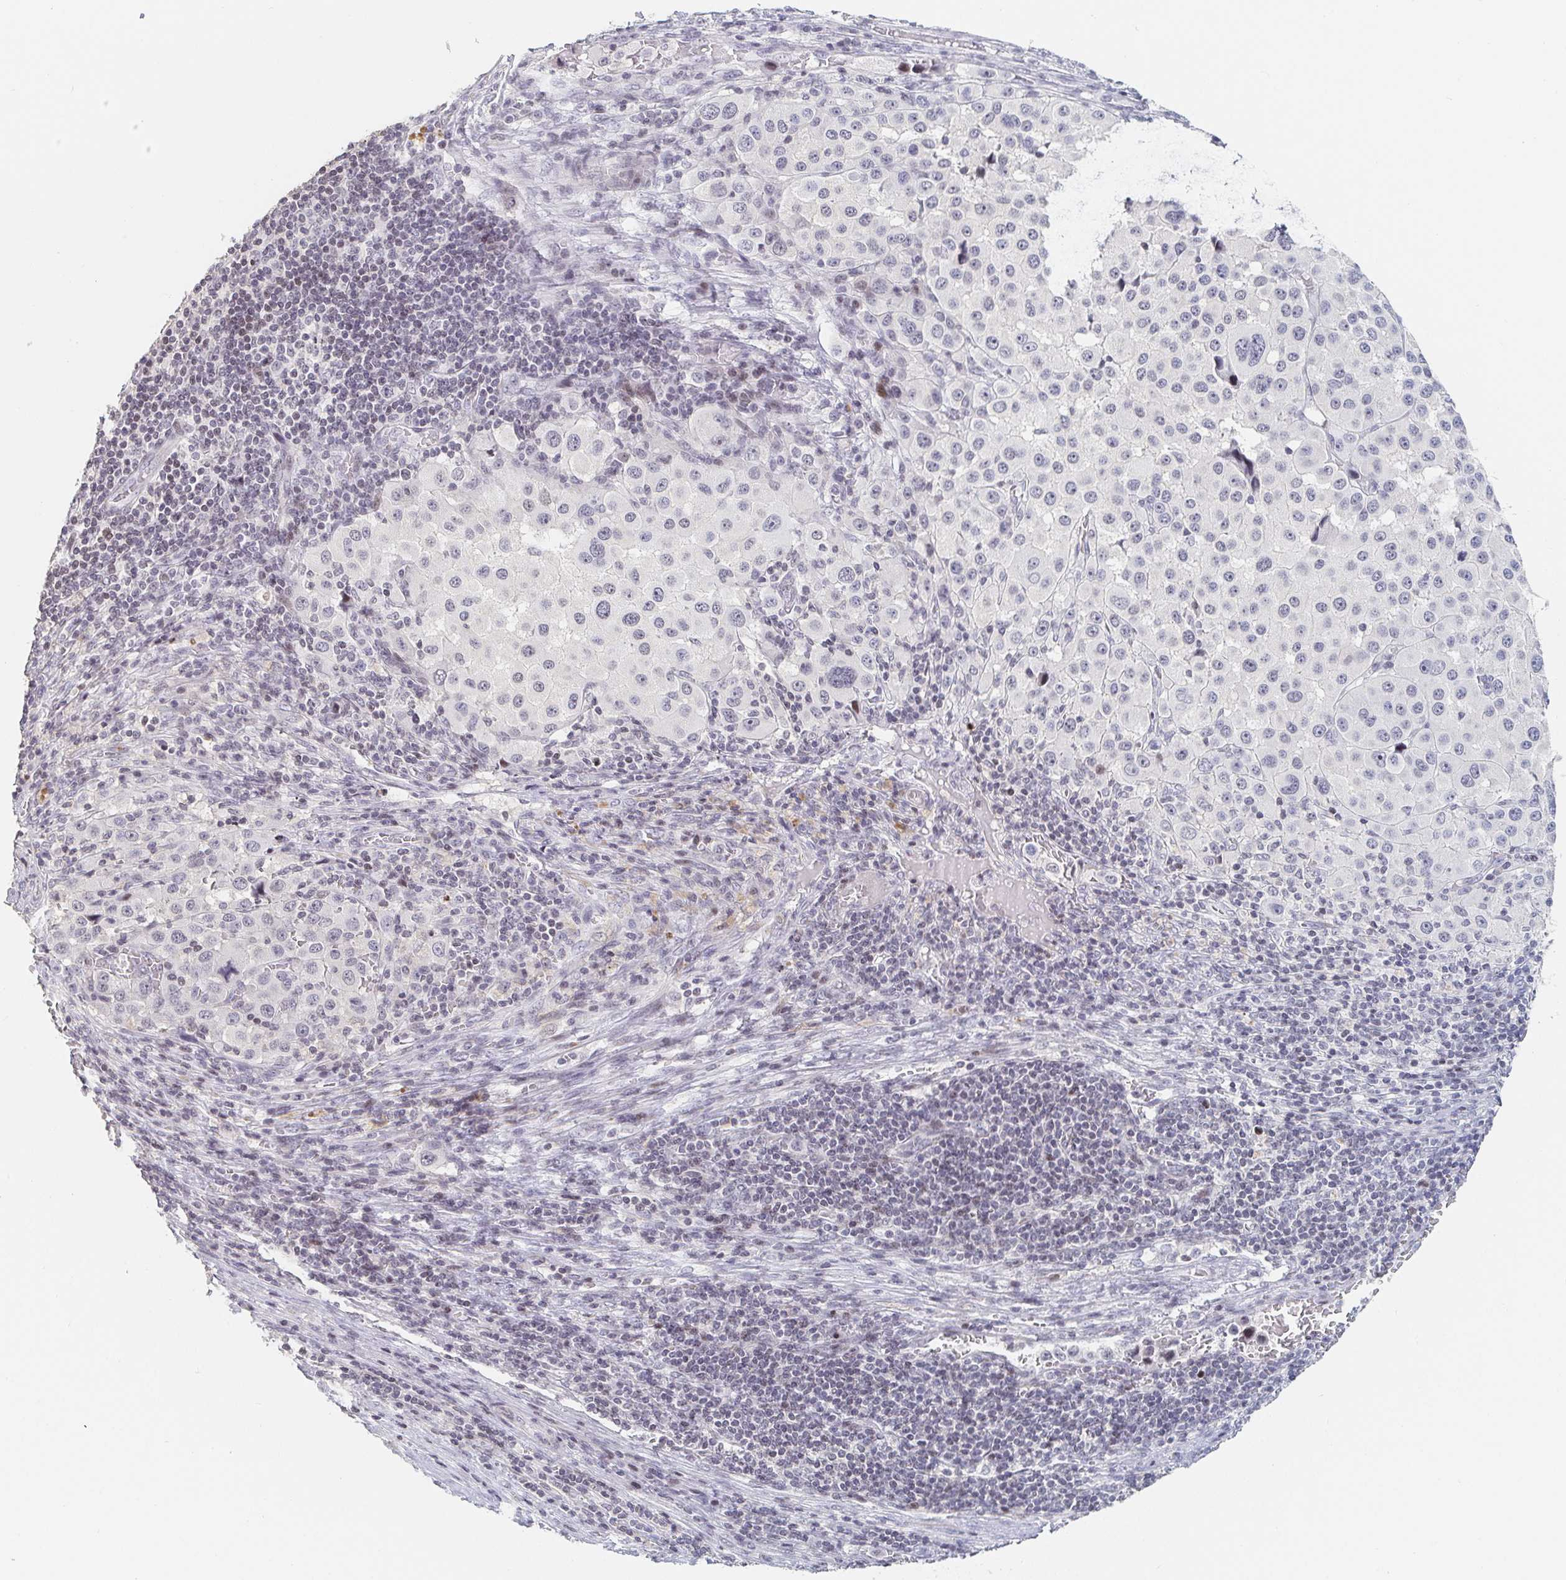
{"staining": {"intensity": "negative", "quantity": "none", "location": "none"}, "tissue": "melanoma", "cell_type": "Tumor cells", "image_type": "cancer", "snomed": [{"axis": "morphology", "description": "Malignant melanoma, Metastatic site"}, {"axis": "topography", "description": "Lymph node"}], "caption": "Immunohistochemistry (IHC) photomicrograph of neoplastic tissue: melanoma stained with DAB (3,3'-diaminobenzidine) demonstrates no significant protein positivity in tumor cells. (DAB (3,3'-diaminobenzidine) IHC, high magnification).", "gene": "NME9", "patient": {"sex": "female", "age": 65}}